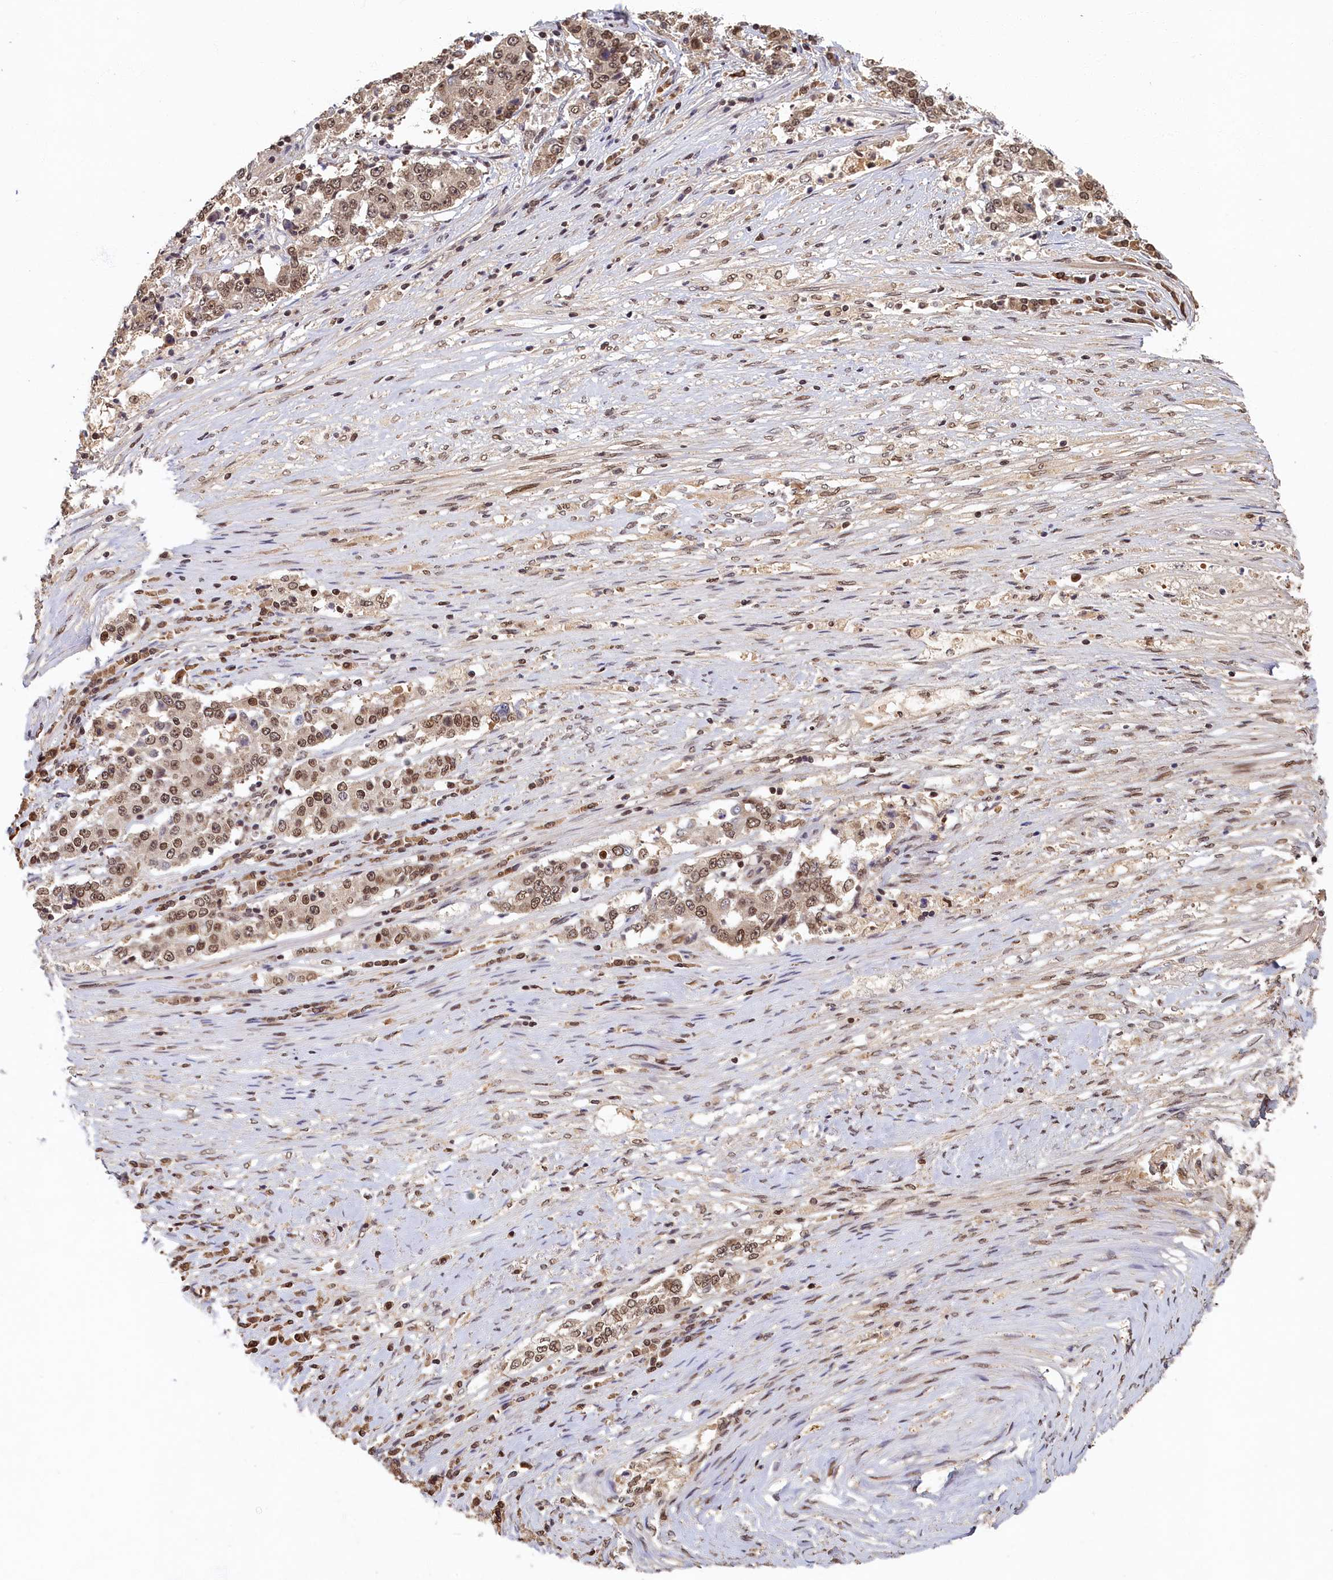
{"staining": {"intensity": "moderate", "quantity": ">75%", "location": "nuclear"}, "tissue": "stomach cancer", "cell_type": "Tumor cells", "image_type": "cancer", "snomed": [{"axis": "morphology", "description": "Adenocarcinoma, NOS"}, {"axis": "topography", "description": "Stomach"}], "caption": "High-power microscopy captured an immunohistochemistry image of stomach adenocarcinoma, revealing moderate nuclear staining in approximately >75% of tumor cells.", "gene": "CKAP2L", "patient": {"sex": "male", "age": 59}}